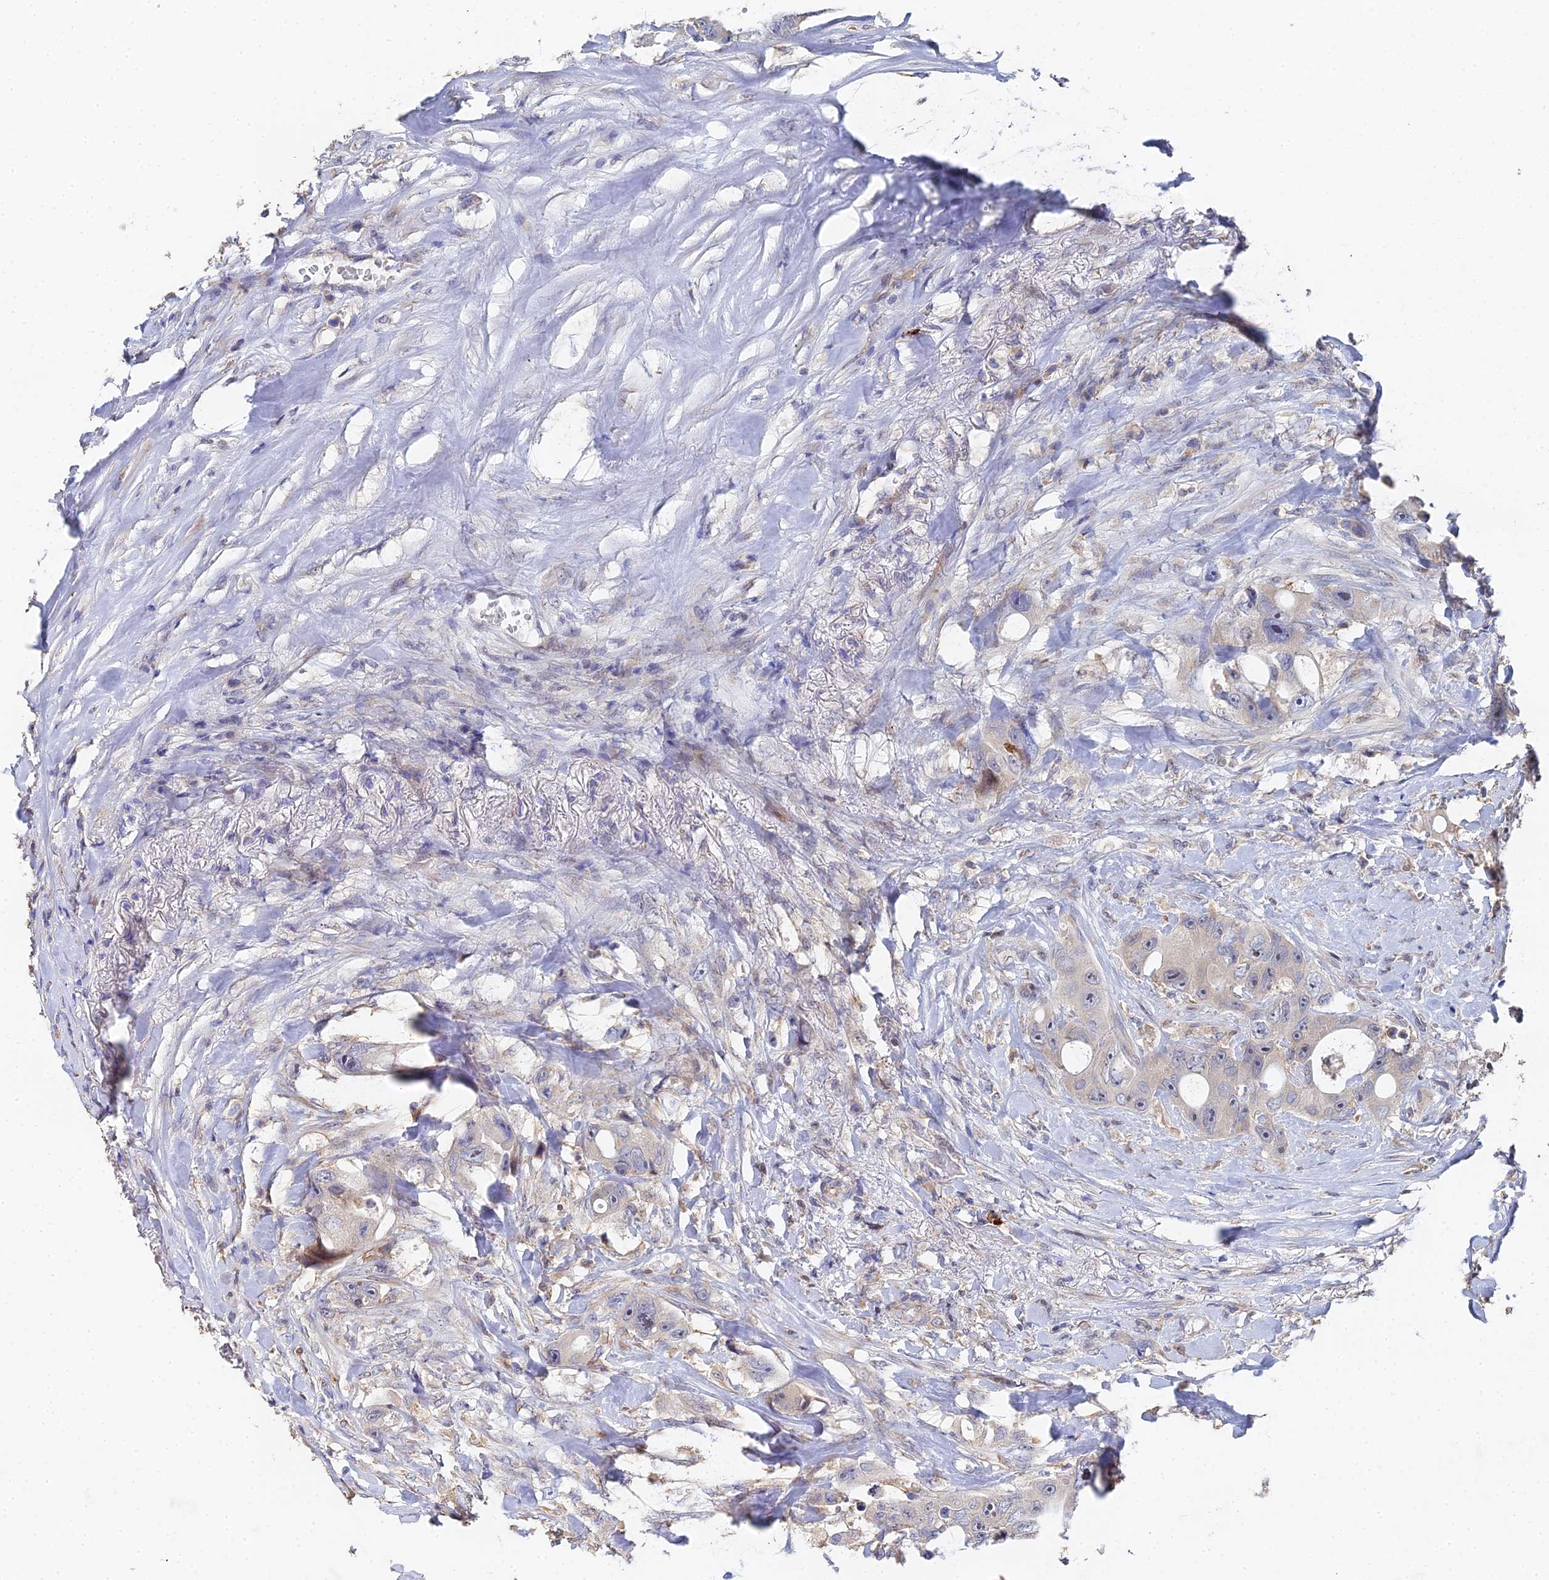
{"staining": {"intensity": "negative", "quantity": "none", "location": "none"}, "tissue": "colorectal cancer", "cell_type": "Tumor cells", "image_type": "cancer", "snomed": [{"axis": "morphology", "description": "Adenocarcinoma, NOS"}, {"axis": "topography", "description": "Colon"}], "caption": "The image demonstrates no significant staining in tumor cells of colorectal adenocarcinoma. (DAB IHC with hematoxylin counter stain).", "gene": "ENSG00000268674", "patient": {"sex": "female", "age": 46}}